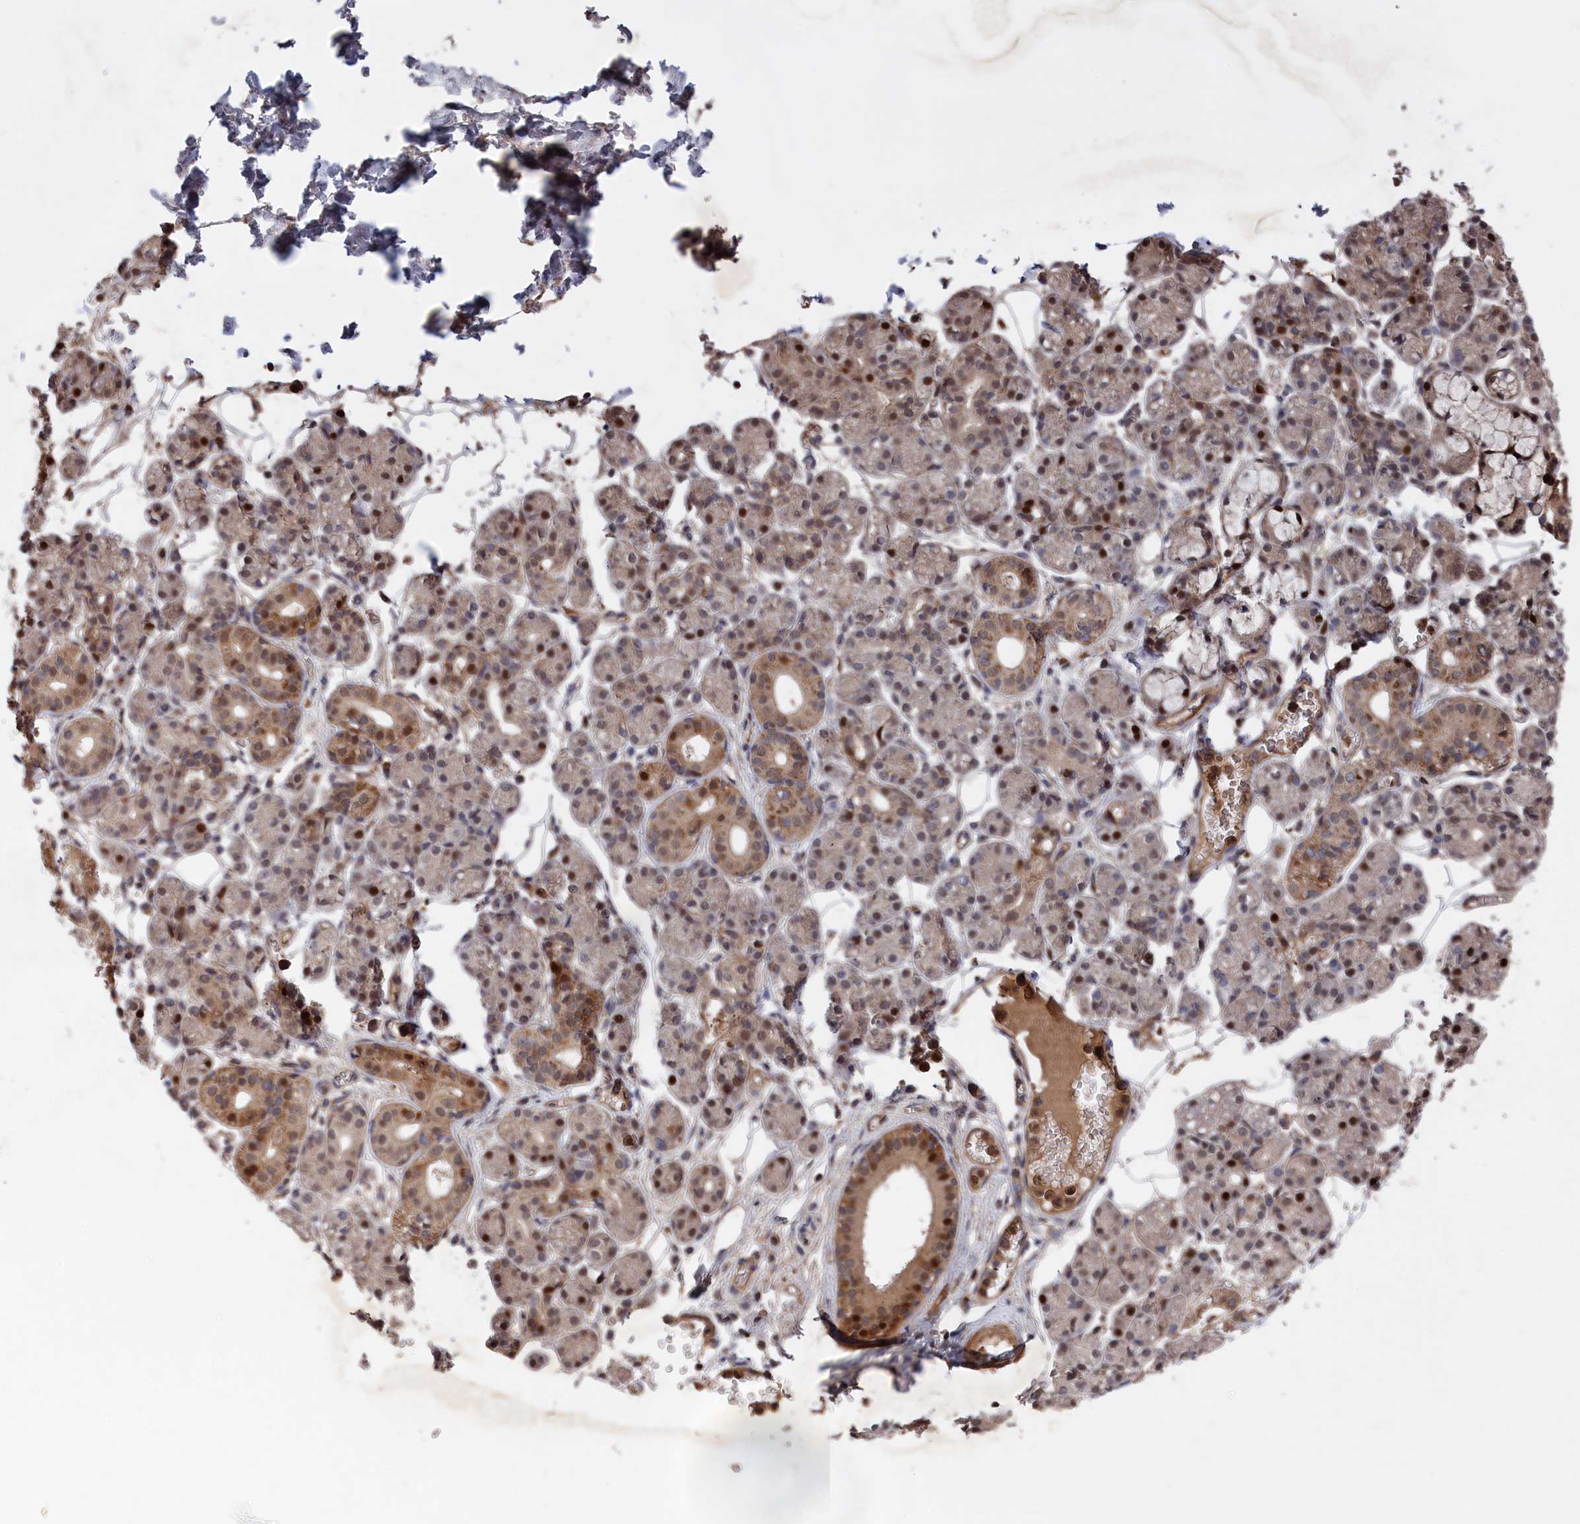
{"staining": {"intensity": "moderate", "quantity": "25%-75%", "location": "cytoplasmic/membranous,nuclear"}, "tissue": "salivary gland", "cell_type": "Glandular cells", "image_type": "normal", "snomed": [{"axis": "morphology", "description": "Normal tissue, NOS"}, {"axis": "topography", "description": "Salivary gland"}], "caption": "Protein expression analysis of unremarkable human salivary gland reveals moderate cytoplasmic/membranous,nuclear staining in about 25%-75% of glandular cells. The protein of interest is stained brown, and the nuclei are stained in blue (DAB IHC with brightfield microscopy, high magnification).", "gene": "PLA2G15", "patient": {"sex": "male", "age": 63}}